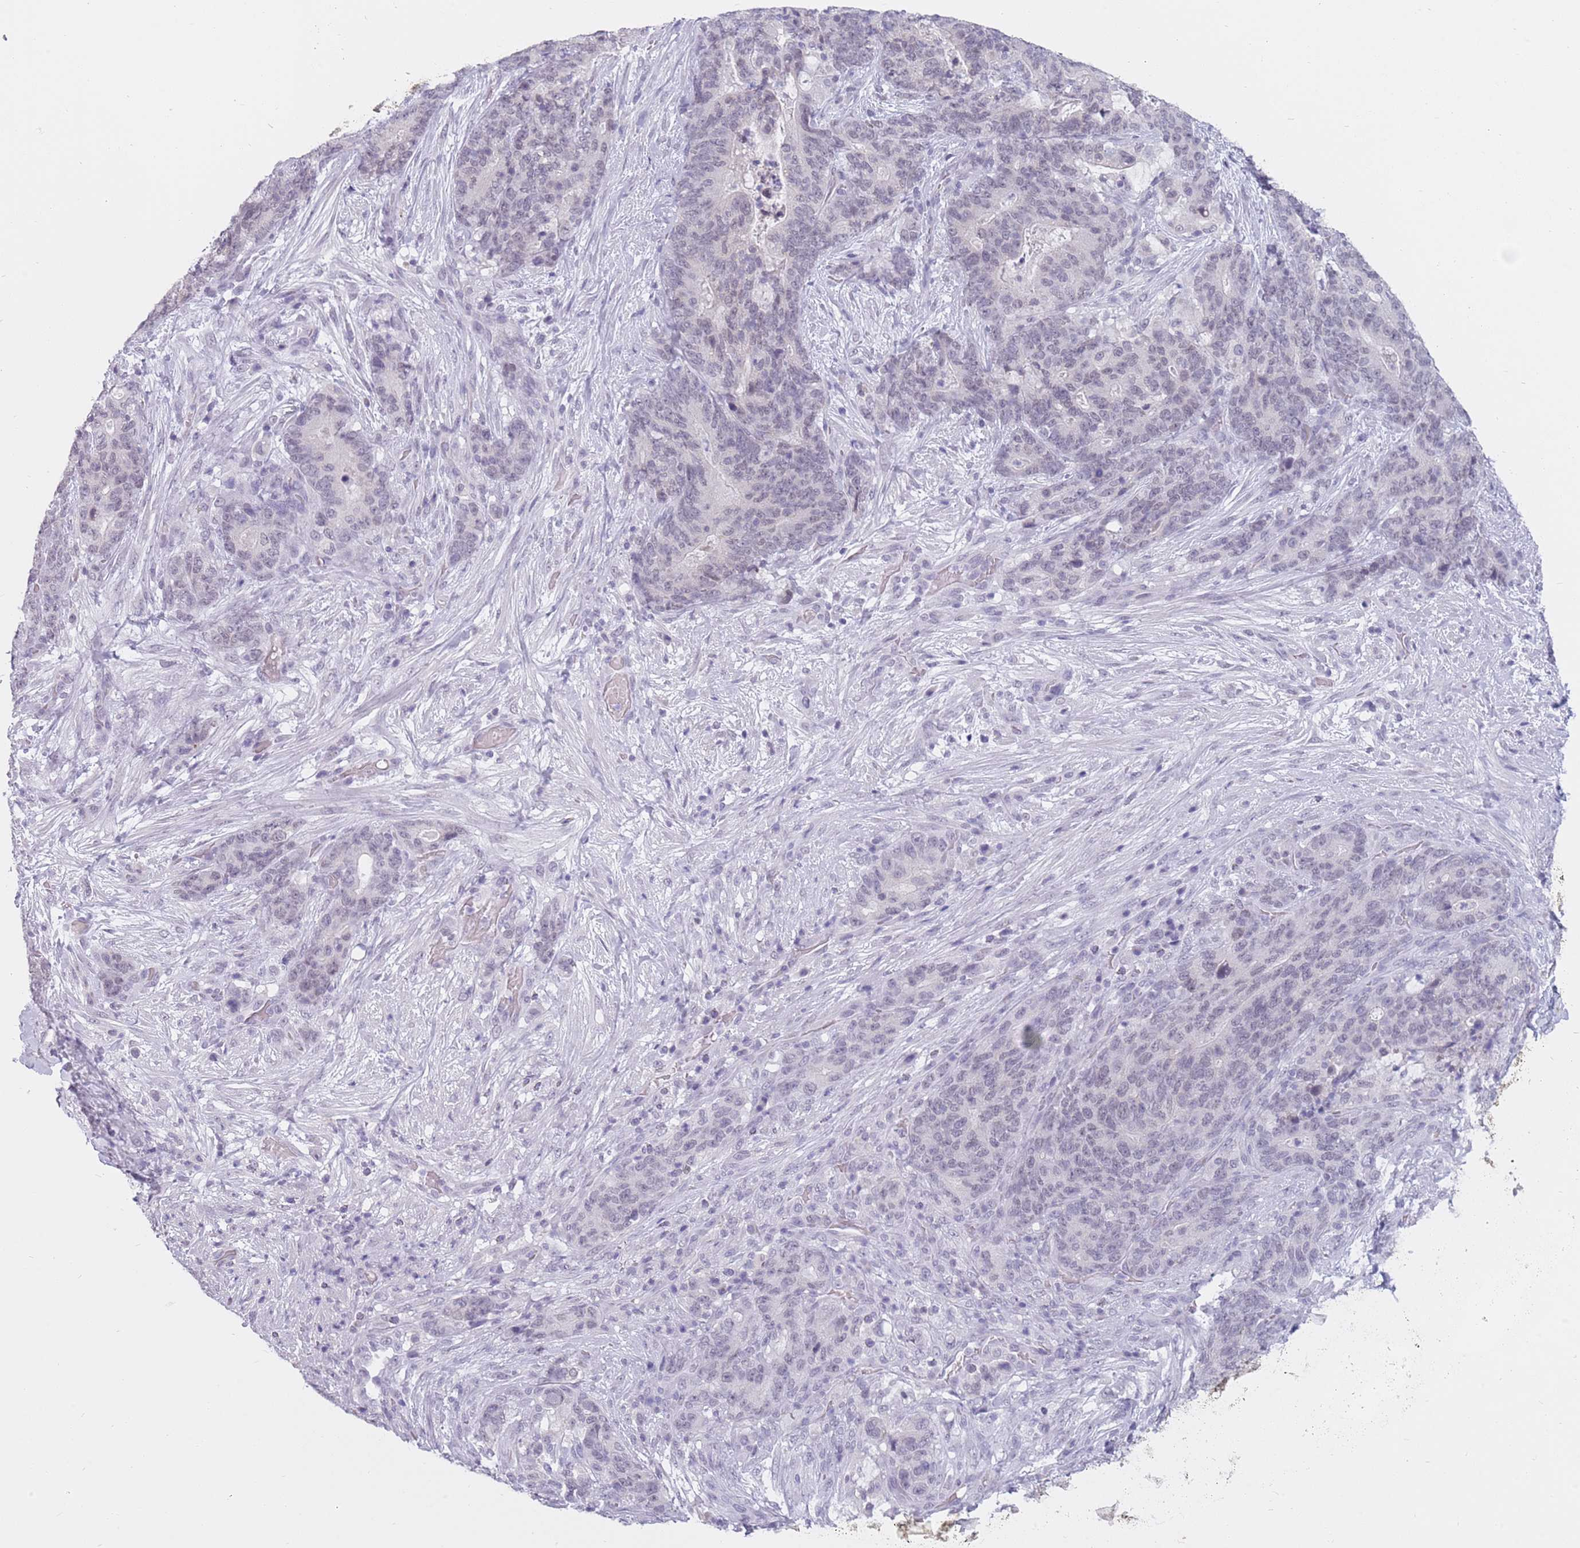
{"staining": {"intensity": "negative", "quantity": "none", "location": "none"}, "tissue": "stomach cancer", "cell_type": "Tumor cells", "image_type": "cancer", "snomed": [{"axis": "morphology", "description": "Normal tissue, NOS"}, {"axis": "morphology", "description": "Adenocarcinoma, NOS"}, {"axis": "topography", "description": "Stomach"}], "caption": "This is an IHC photomicrograph of human stomach adenocarcinoma. There is no staining in tumor cells.", "gene": "ZNF574", "patient": {"sex": "female", "age": 64}}